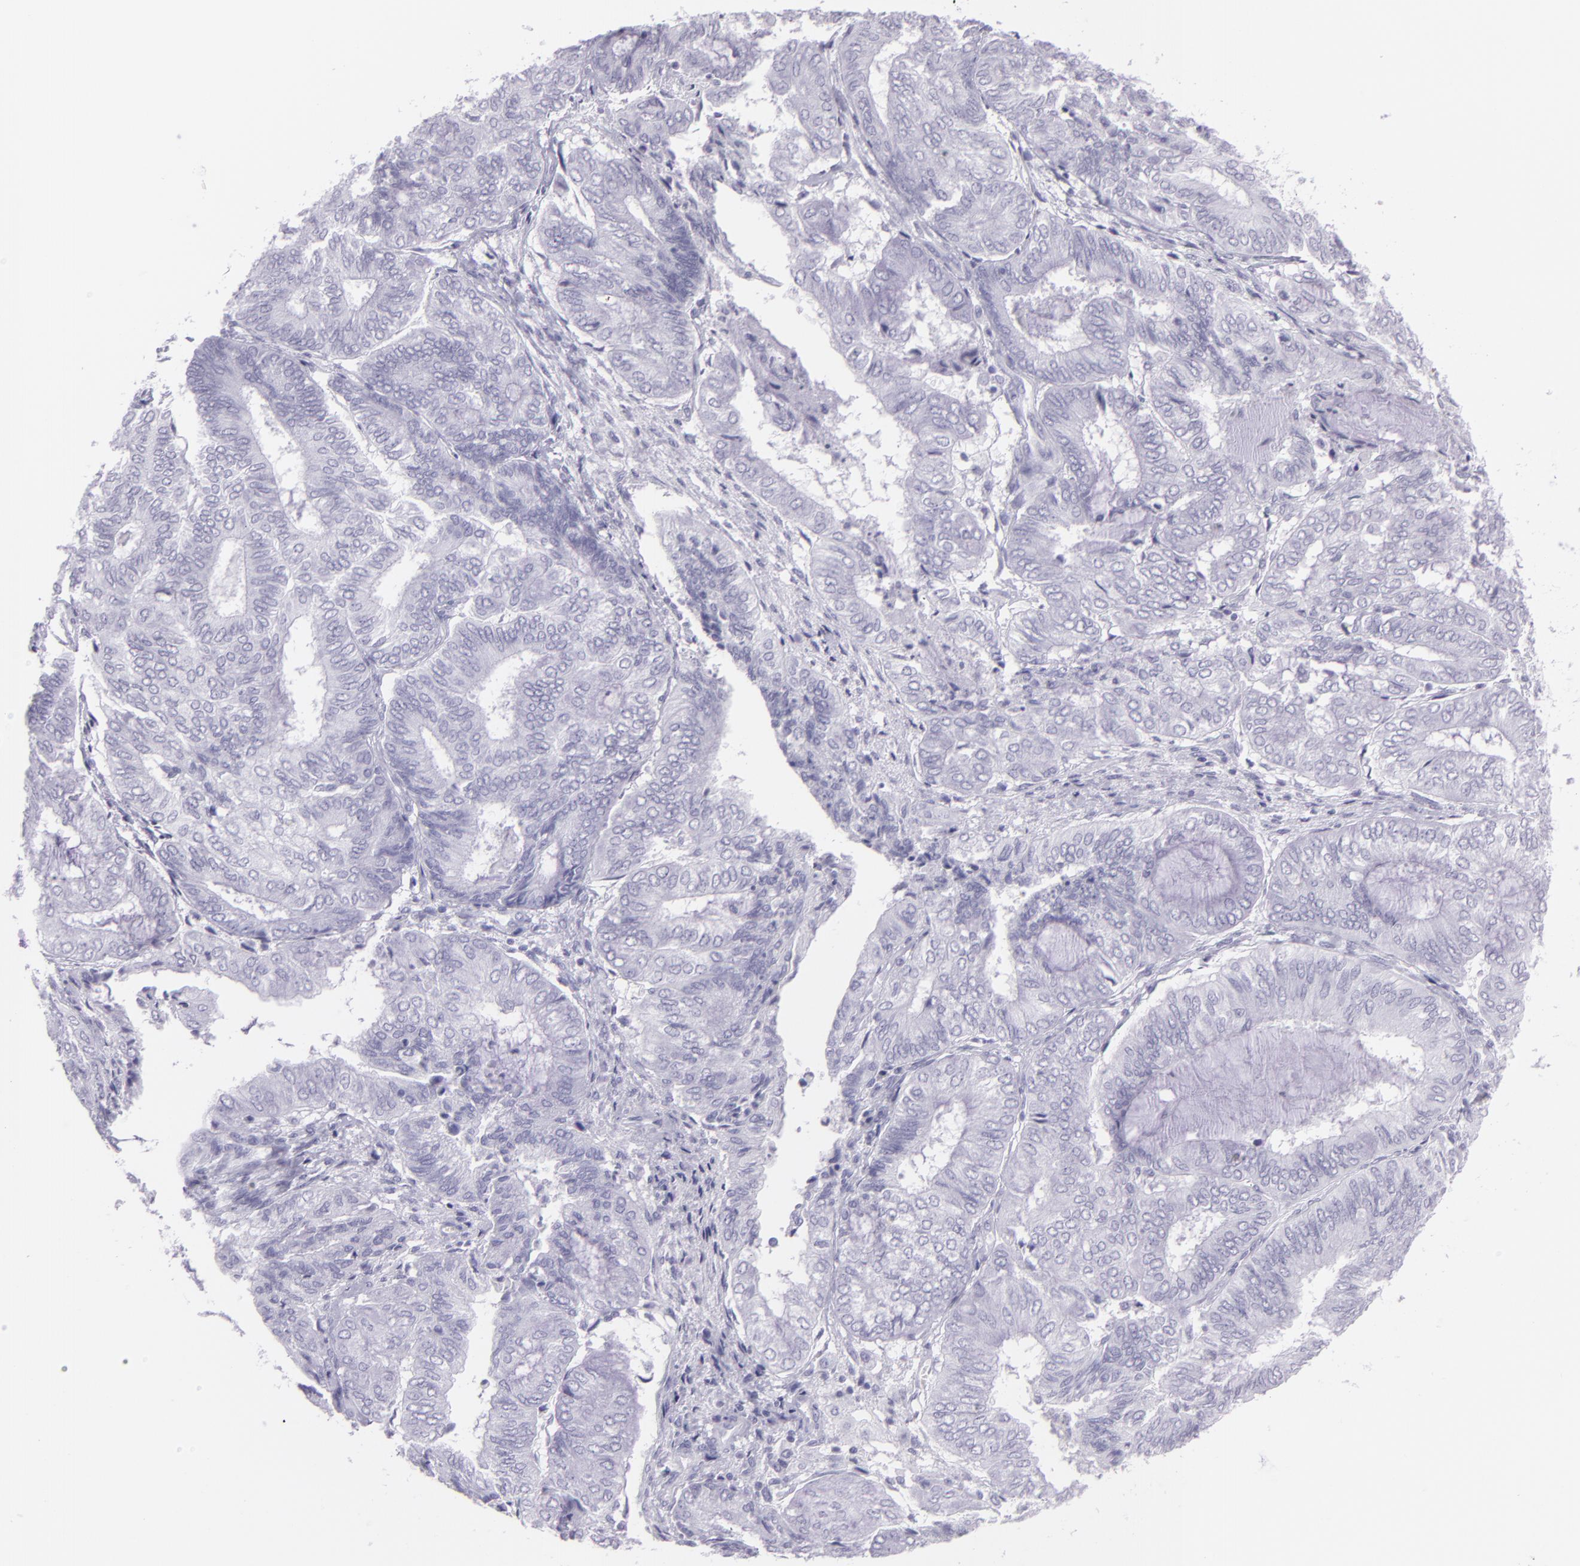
{"staining": {"intensity": "negative", "quantity": "none", "location": "none"}, "tissue": "endometrial cancer", "cell_type": "Tumor cells", "image_type": "cancer", "snomed": [{"axis": "morphology", "description": "Adenocarcinoma, NOS"}, {"axis": "topography", "description": "Endometrium"}], "caption": "A high-resolution micrograph shows IHC staining of endometrial cancer (adenocarcinoma), which demonstrates no significant expression in tumor cells. (Brightfield microscopy of DAB (3,3'-diaminobenzidine) immunohistochemistry at high magnification).", "gene": "MUC6", "patient": {"sex": "female", "age": 59}}